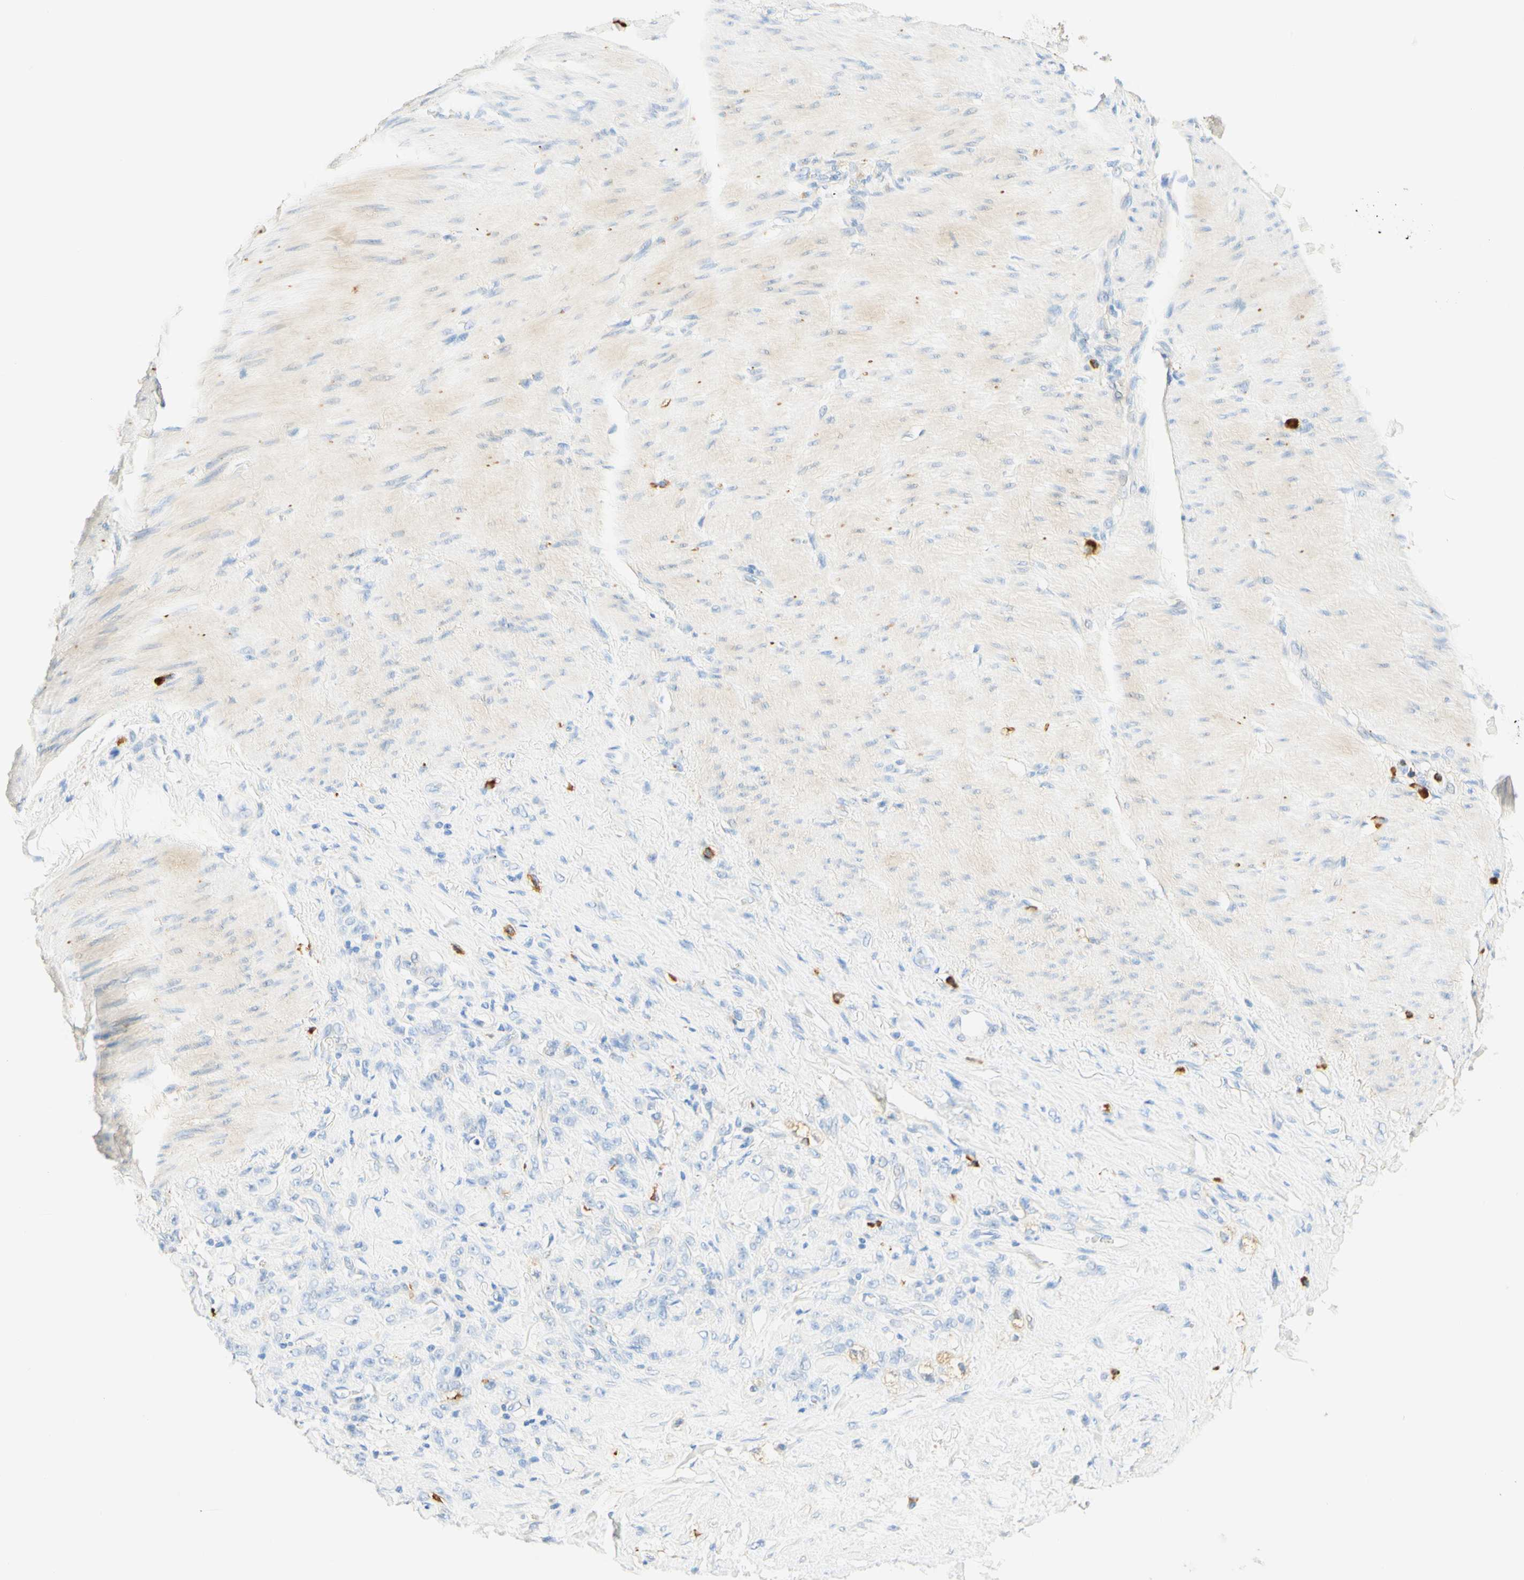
{"staining": {"intensity": "moderate", "quantity": "<25%", "location": "cytoplasmic/membranous"}, "tissue": "stomach cancer", "cell_type": "Tumor cells", "image_type": "cancer", "snomed": [{"axis": "morphology", "description": "Adenocarcinoma, NOS"}, {"axis": "topography", "description": "Stomach"}], "caption": "Immunohistochemical staining of adenocarcinoma (stomach) reveals moderate cytoplasmic/membranous protein staining in approximately <25% of tumor cells.", "gene": "CD63", "patient": {"sex": "male", "age": 82}}